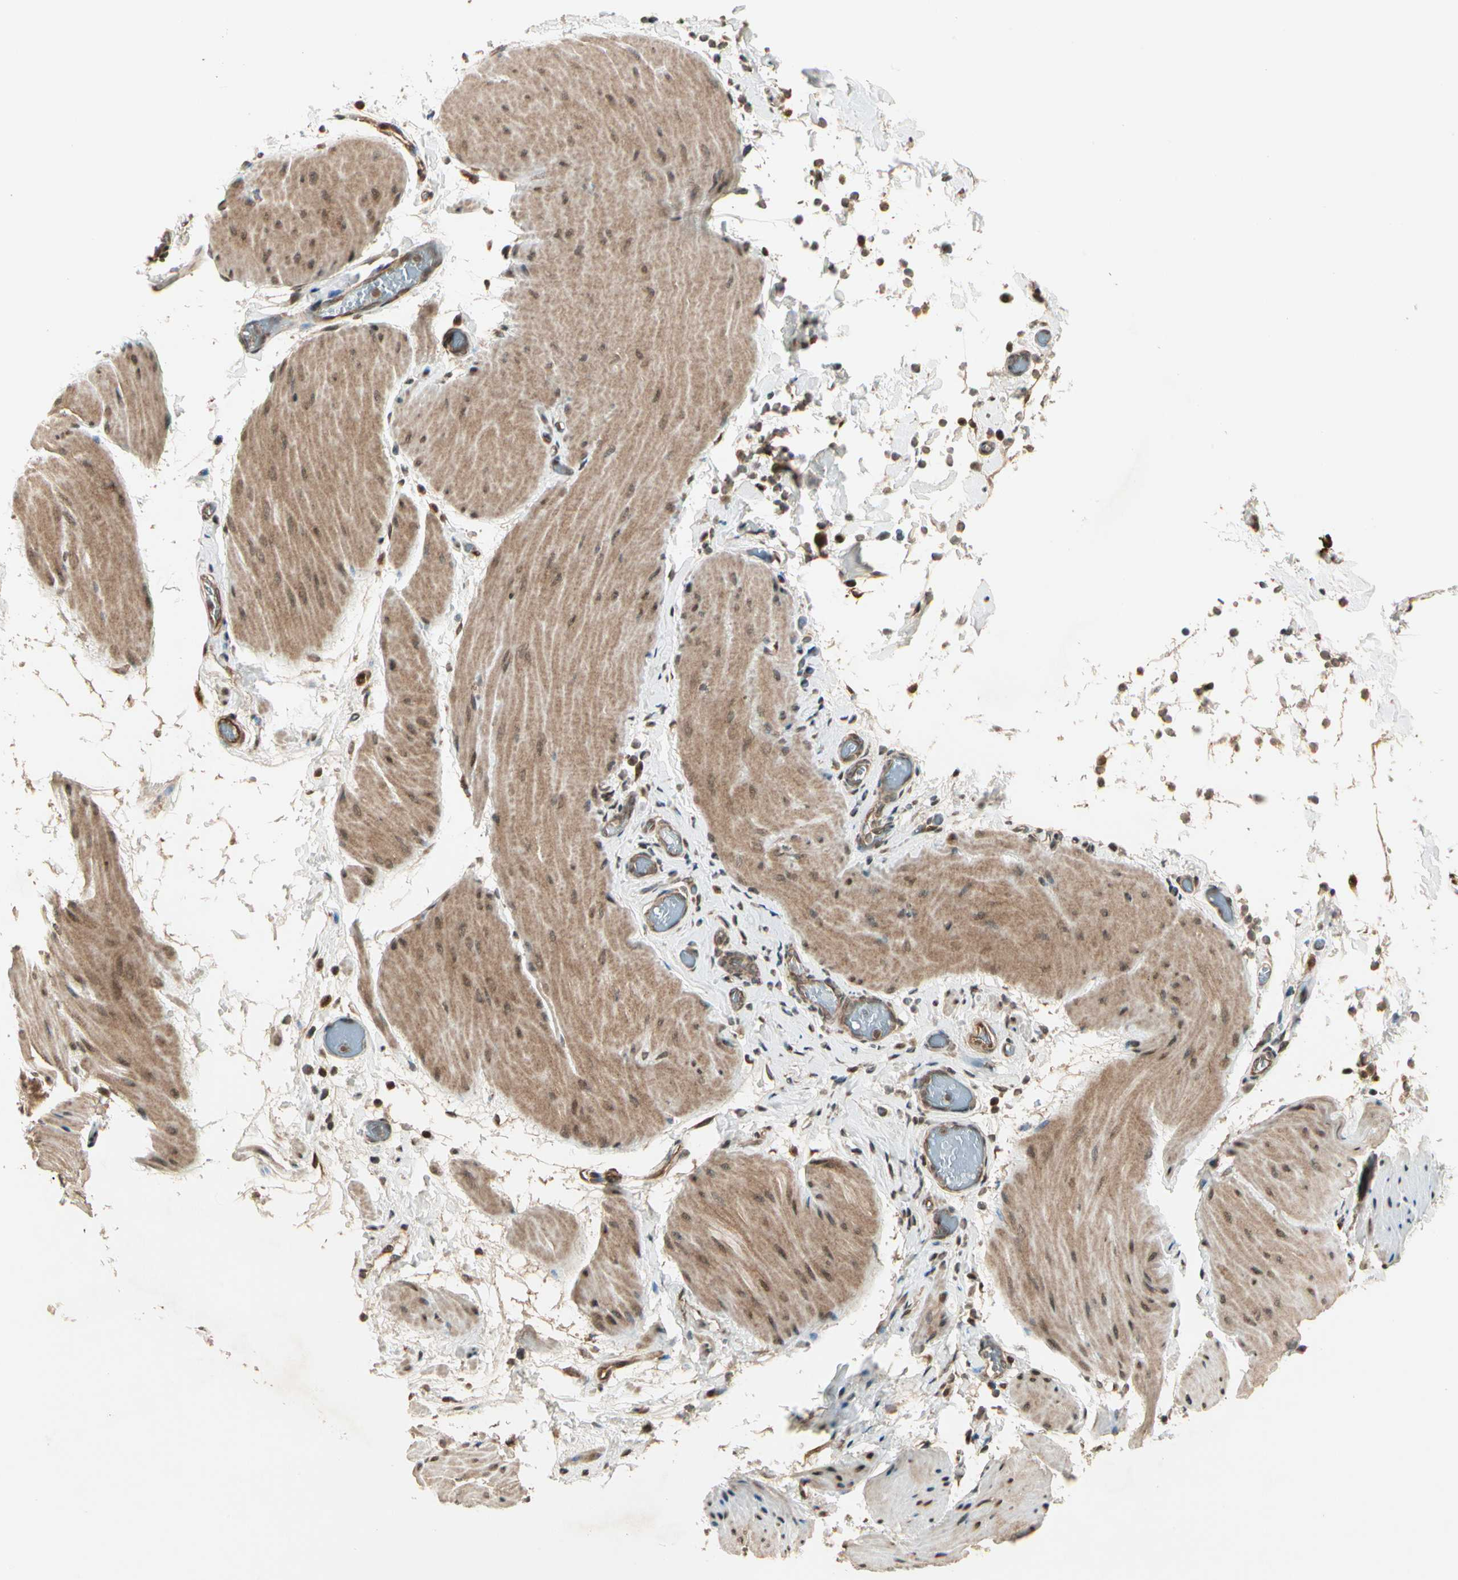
{"staining": {"intensity": "weak", "quantity": "25%-75%", "location": "cytoplasmic/membranous"}, "tissue": "smooth muscle", "cell_type": "Smooth muscle cells", "image_type": "normal", "snomed": [{"axis": "morphology", "description": "Normal tissue, NOS"}, {"axis": "topography", "description": "Smooth muscle"}, {"axis": "topography", "description": "Colon"}], "caption": "This is a micrograph of immunohistochemistry (IHC) staining of benign smooth muscle, which shows weak positivity in the cytoplasmic/membranous of smooth muscle cells.", "gene": "GLUL", "patient": {"sex": "male", "age": 67}}